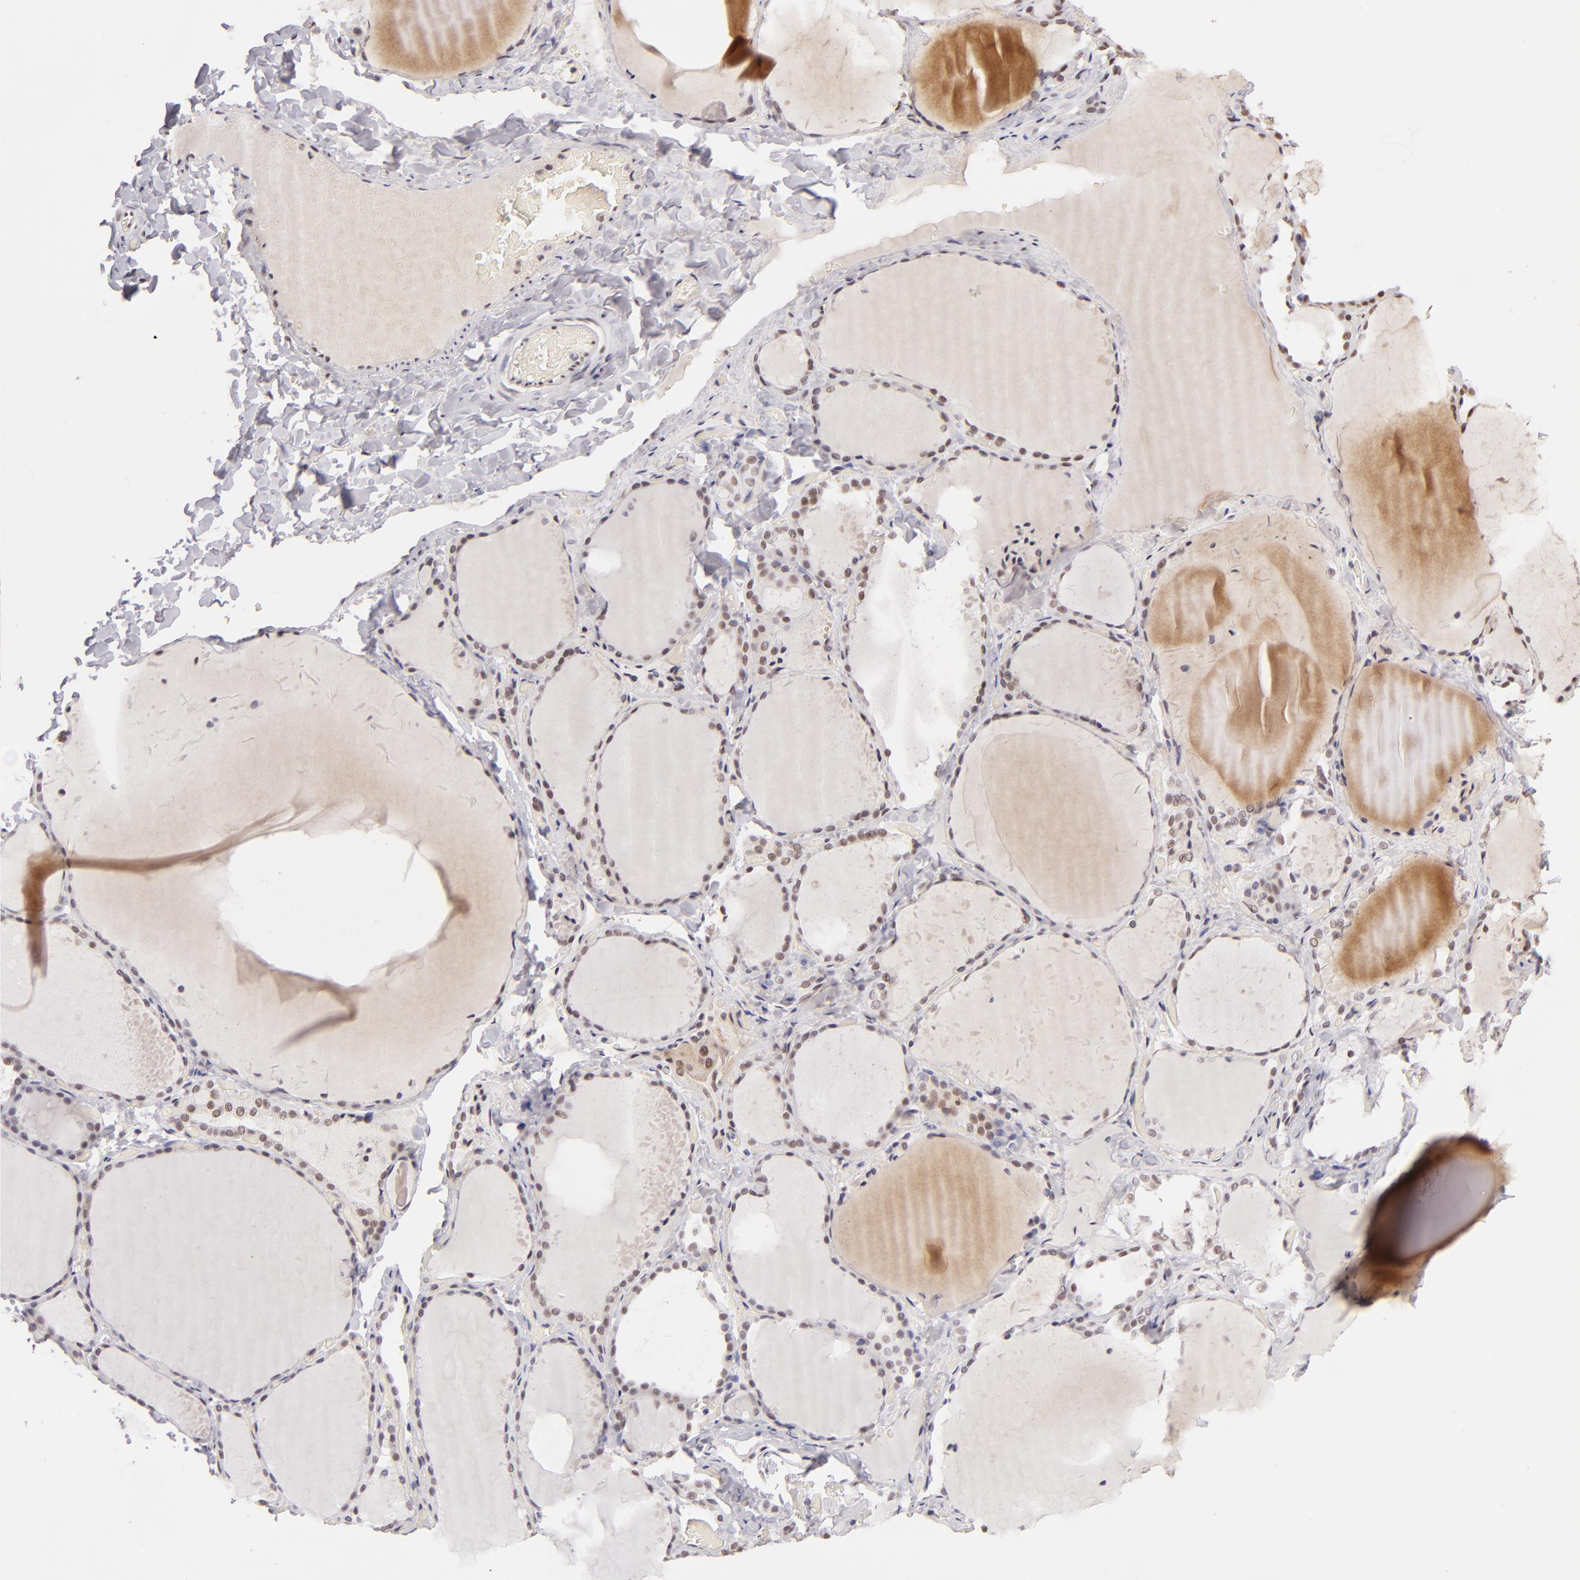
{"staining": {"intensity": "moderate", "quantity": ">75%", "location": "nuclear"}, "tissue": "thyroid gland", "cell_type": "Glandular cells", "image_type": "normal", "snomed": [{"axis": "morphology", "description": "Normal tissue, NOS"}, {"axis": "topography", "description": "Thyroid gland"}], "caption": "Glandular cells display medium levels of moderate nuclear expression in about >75% of cells in unremarkable thyroid gland.", "gene": "INTS6", "patient": {"sex": "female", "age": 22}}